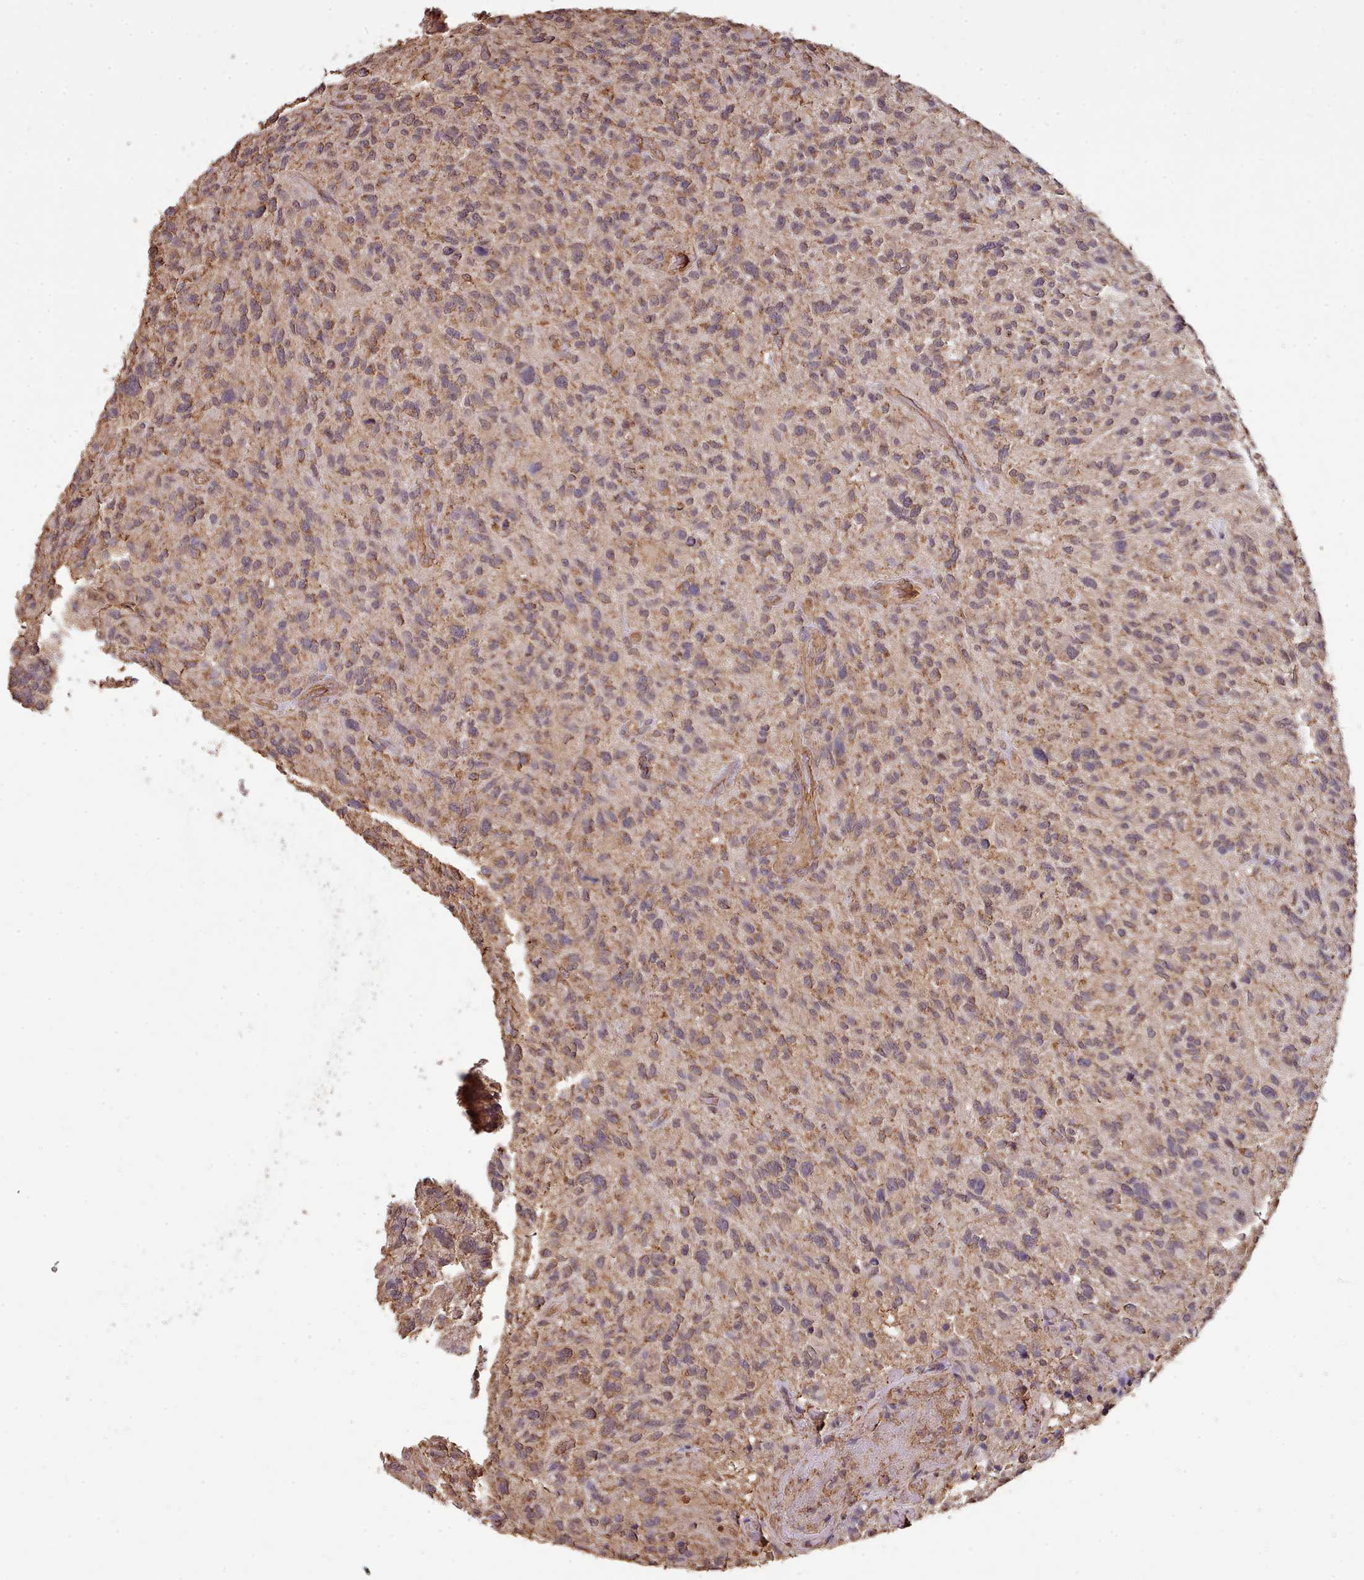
{"staining": {"intensity": "moderate", "quantity": "25%-75%", "location": "cytoplasmic/membranous"}, "tissue": "glioma", "cell_type": "Tumor cells", "image_type": "cancer", "snomed": [{"axis": "morphology", "description": "Glioma, malignant, High grade"}, {"axis": "topography", "description": "Brain"}], "caption": "Moderate cytoplasmic/membranous positivity for a protein is seen in approximately 25%-75% of tumor cells of glioma using immunohistochemistry (IHC).", "gene": "METRN", "patient": {"sex": "male", "age": 47}}